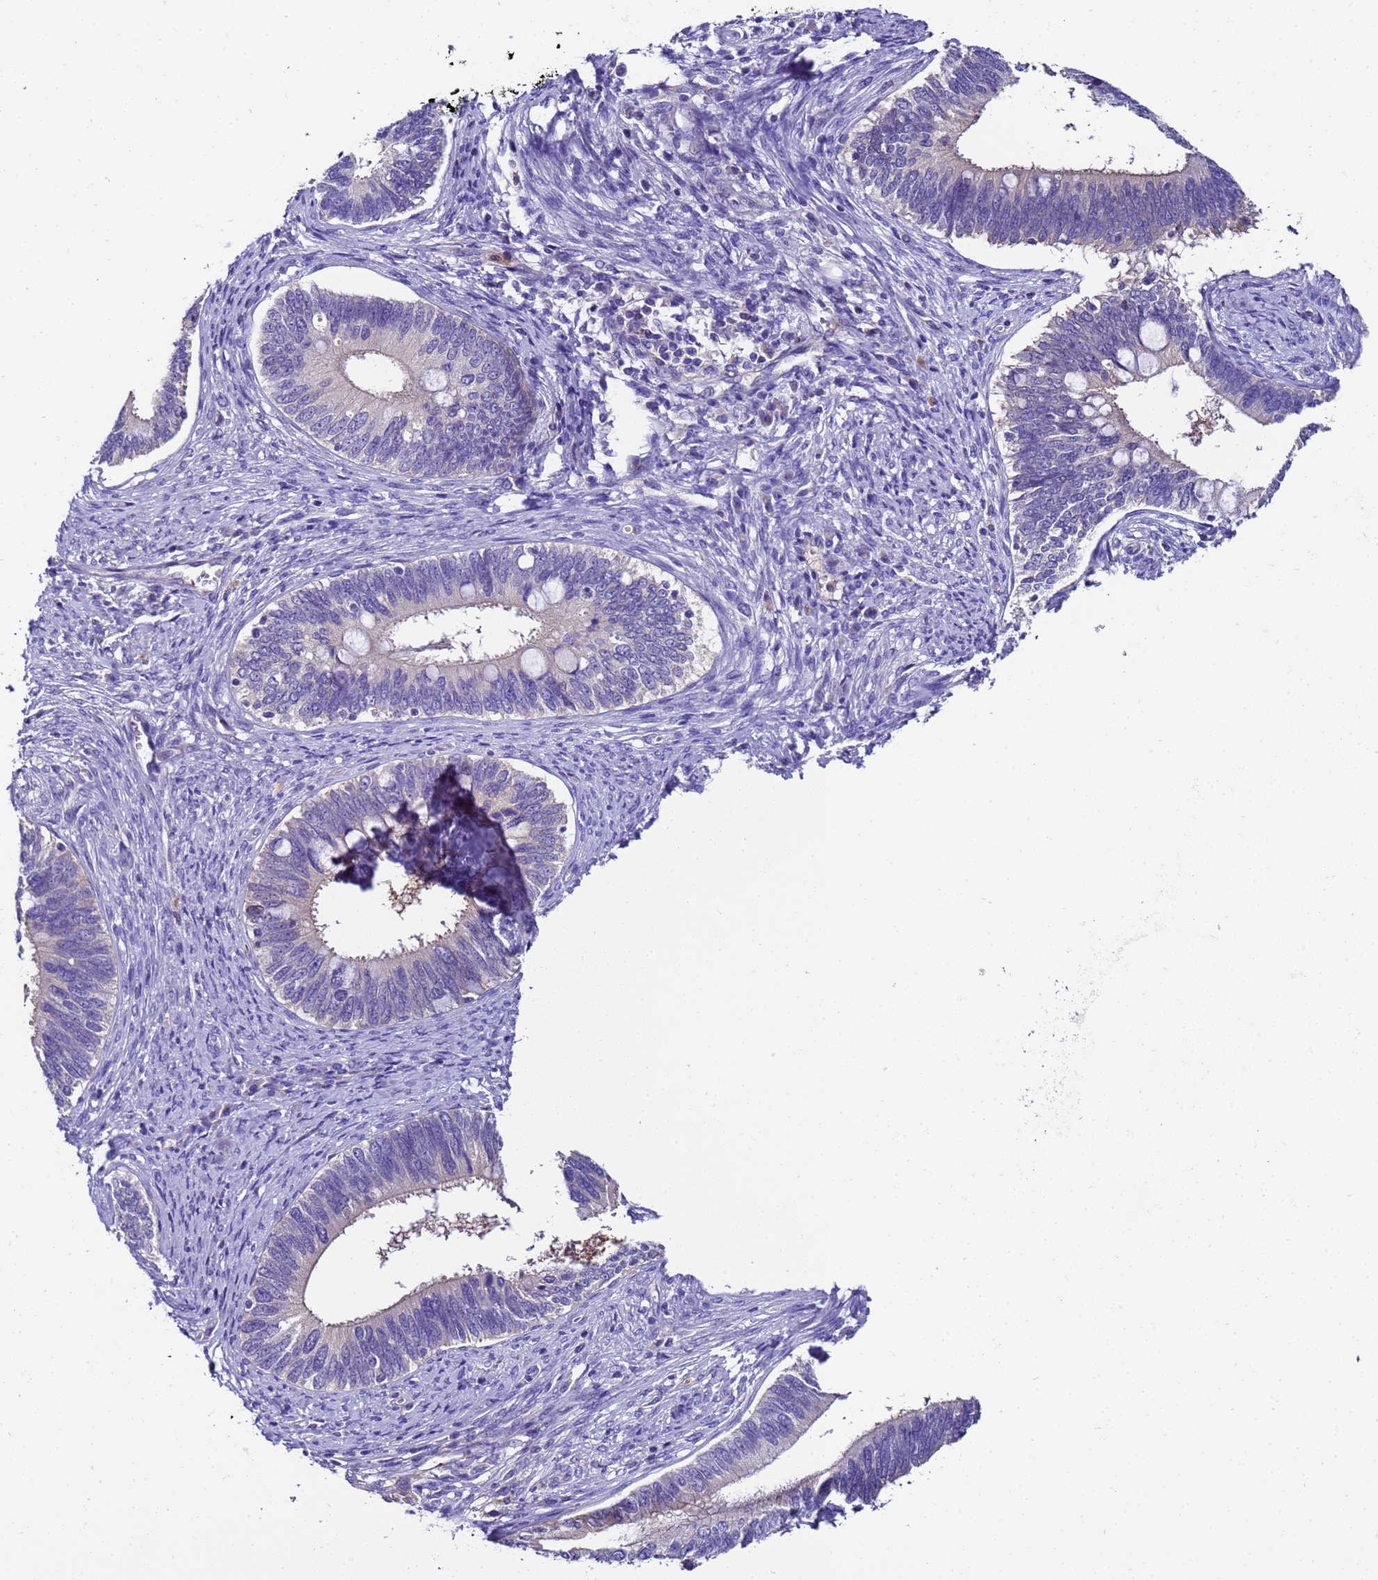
{"staining": {"intensity": "negative", "quantity": "none", "location": "none"}, "tissue": "cervical cancer", "cell_type": "Tumor cells", "image_type": "cancer", "snomed": [{"axis": "morphology", "description": "Adenocarcinoma, NOS"}, {"axis": "topography", "description": "Cervix"}], "caption": "DAB (3,3'-diaminobenzidine) immunohistochemical staining of adenocarcinoma (cervical) displays no significant expression in tumor cells.", "gene": "UGT2A1", "patient": {"sex": "female", "age": 42}}